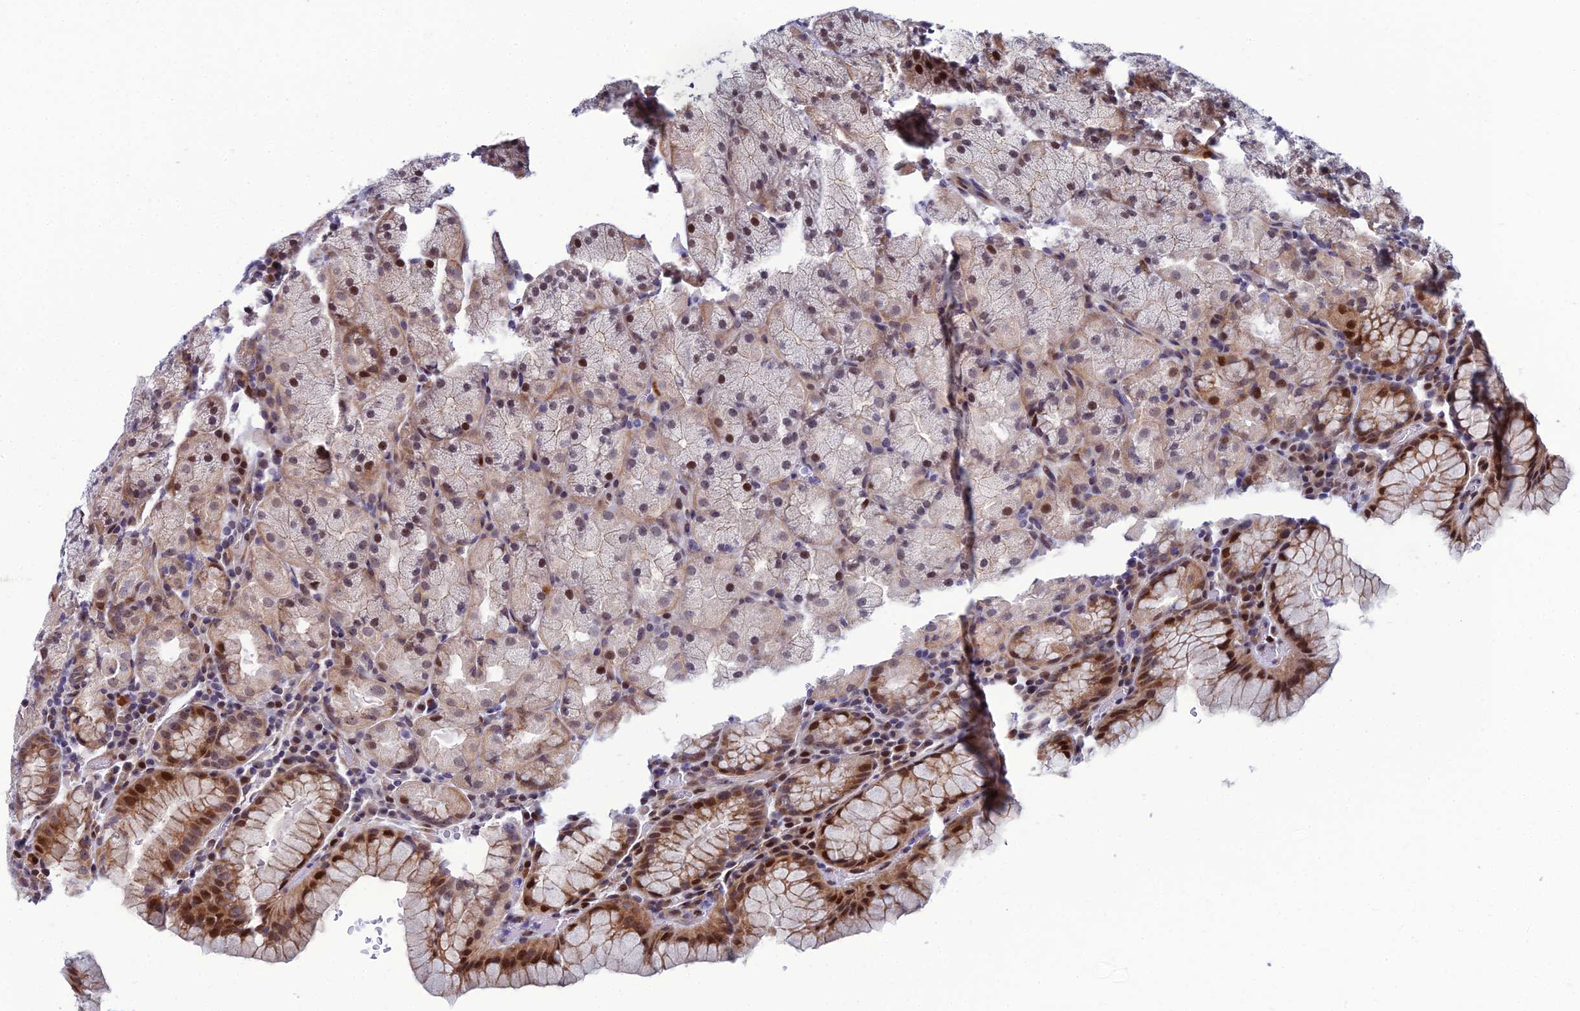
{"staining": {"intensity": "moderate", "quantity": "25%-75%", "location": "cytoplasmic/membranous,nuclear"}, "tissue": "stomach", "cell_type": "Glandular cells", "image_type": "normal", "snomed": [{"axis": "morphology", "description": "Normal tissue, NOS"}, {"axis": "topography", "description": "Stomach, upper"}, {"axis": "topography", "description": "Stomach, lower"}], "caption": "Stomach stained with IHC demonstrates moderate cytoplasmic/membranous,nuclear expression in approximately 25%-75% of glandular cells.", "gene": "ZNF668", "patient": {"sex": "male", "age": 80}}